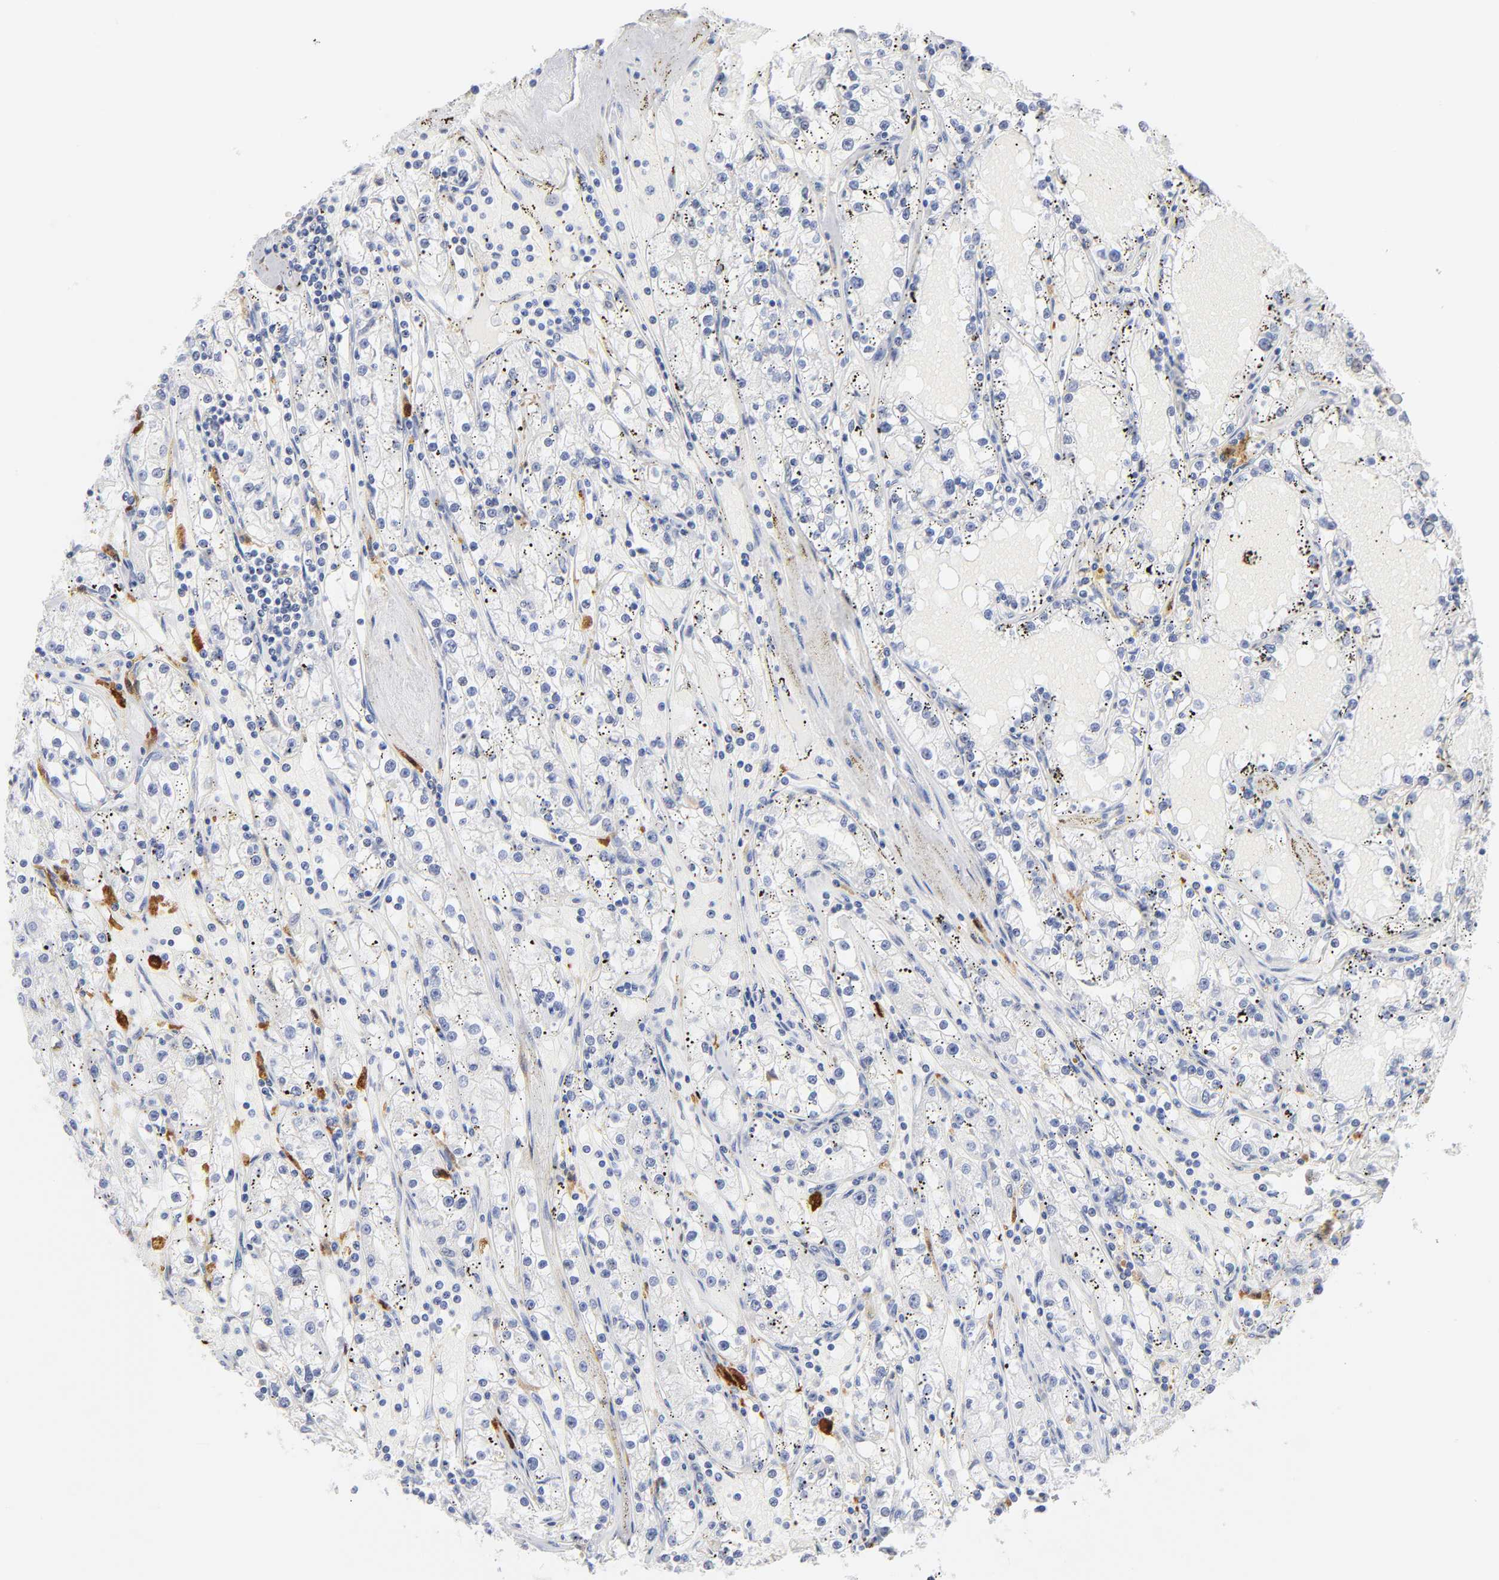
{"staining": {"intensity": "negative", "quantity": "none", "location": "none"}, "tissue": "renal cancer", "cell_type": "Tumor cells", "image_type": "cancer", "snomed": [{"axis": "morphology", "description": "Adenocarcinoma, NOS"}, {"axis": "topography", "description": "Kidney"}], "caption": "This is an immunohistochemistry (IHC) histopathology image of adenocarcinoma (renal). There is no staining in tumor cells.", "gene": "IFIT2", "patient": {"sex": "male", "age": 56}}